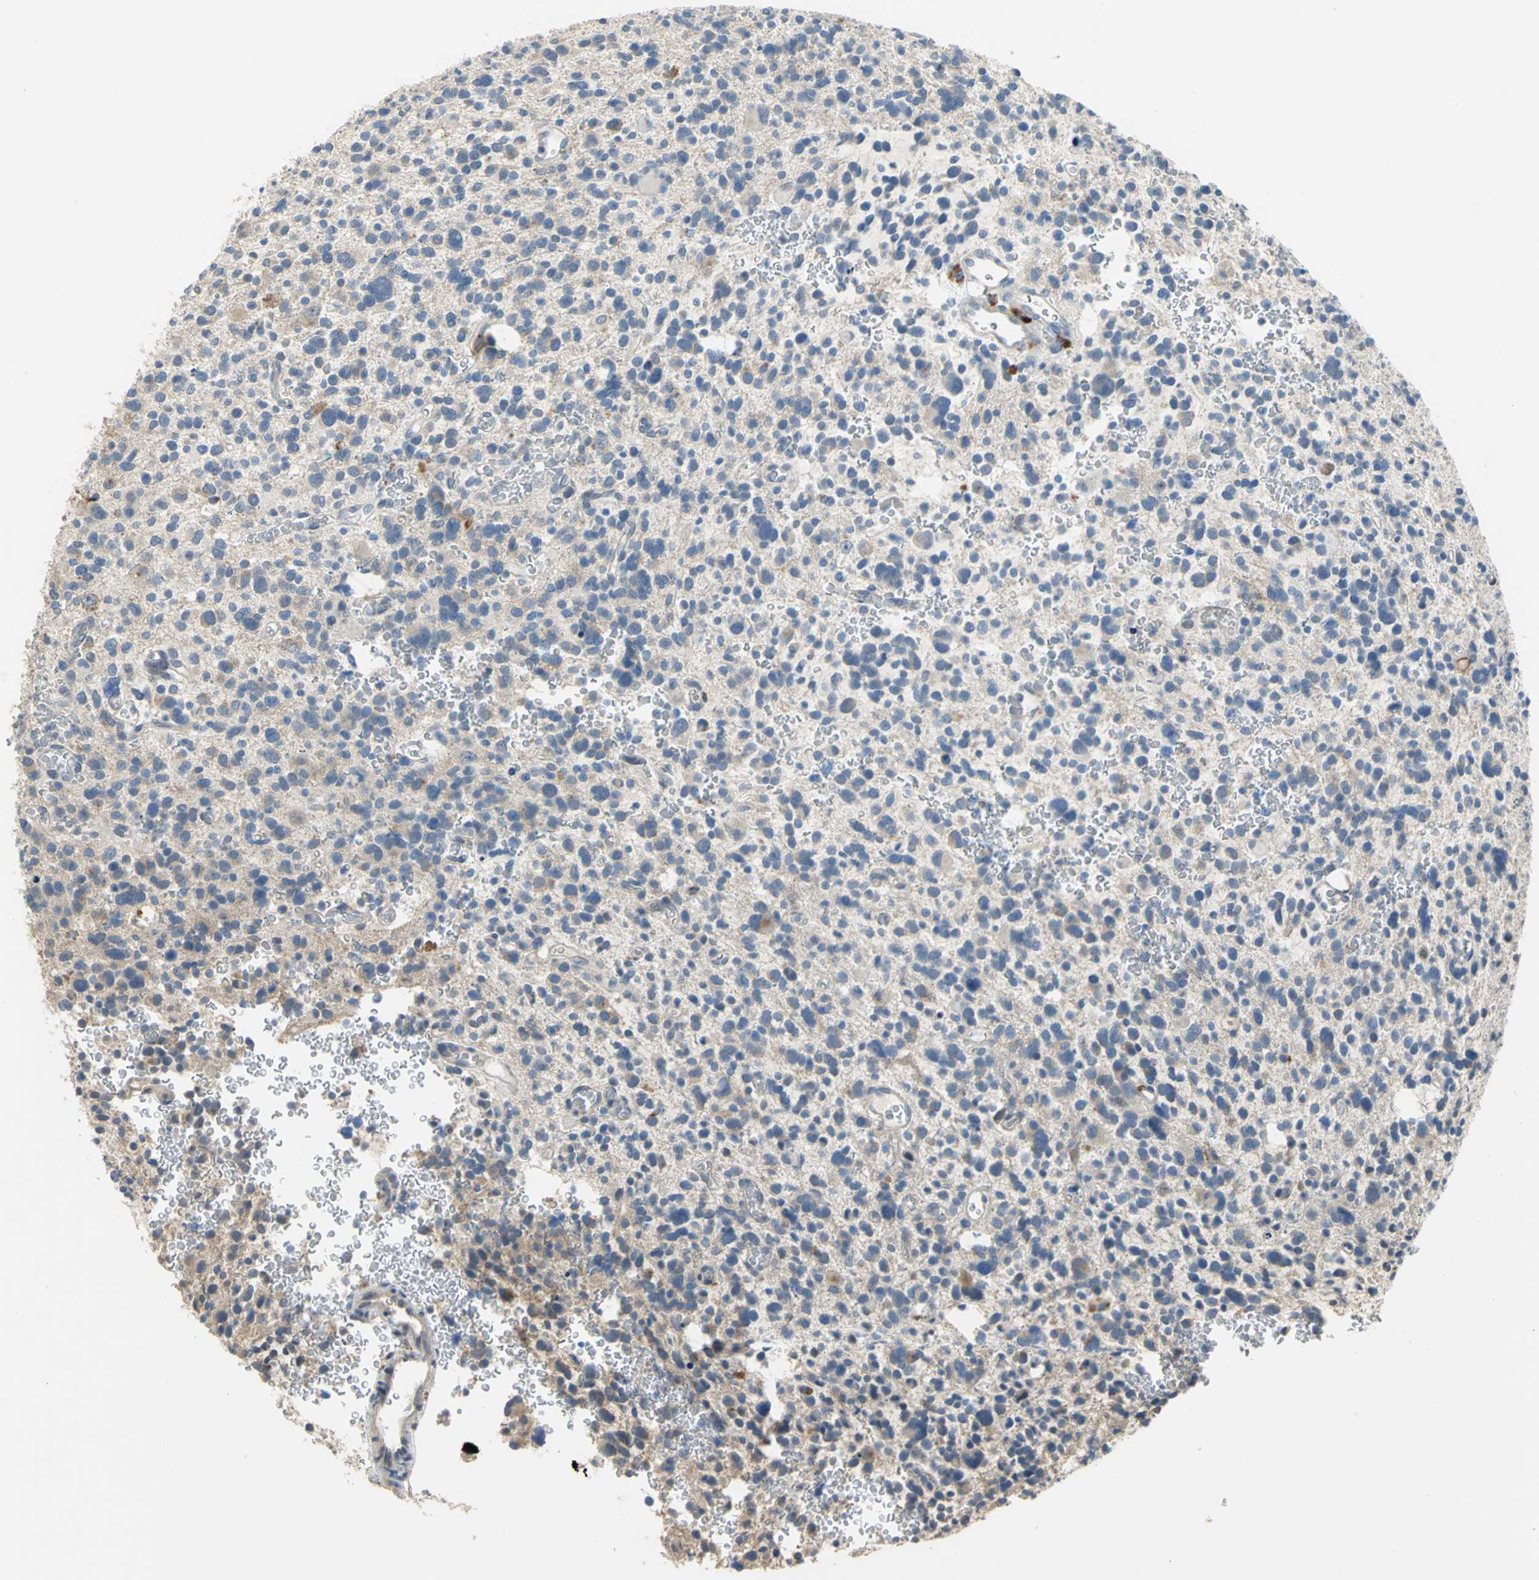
{"staining": {"intensity": "weak", "quantity": "25%-75%", "location": "cytoplasmic/membranous"}, "tissue": "glioma", "cell_type": "Tumor cells", "image_type": "cancer", "snomed": [{"axis": "morphology", "description": "Glioma, malignant, High grade"}, {"axis": "topography", "description": "Brain"}], "caption": "Glioma was stained to show a protein in brown. There is low levels of weak cytoplasmic/membranous positivity in about 25%-75% of tumor cells.", "gene": "IL17RB", "patient": {"sex": "male", "age": 48}}